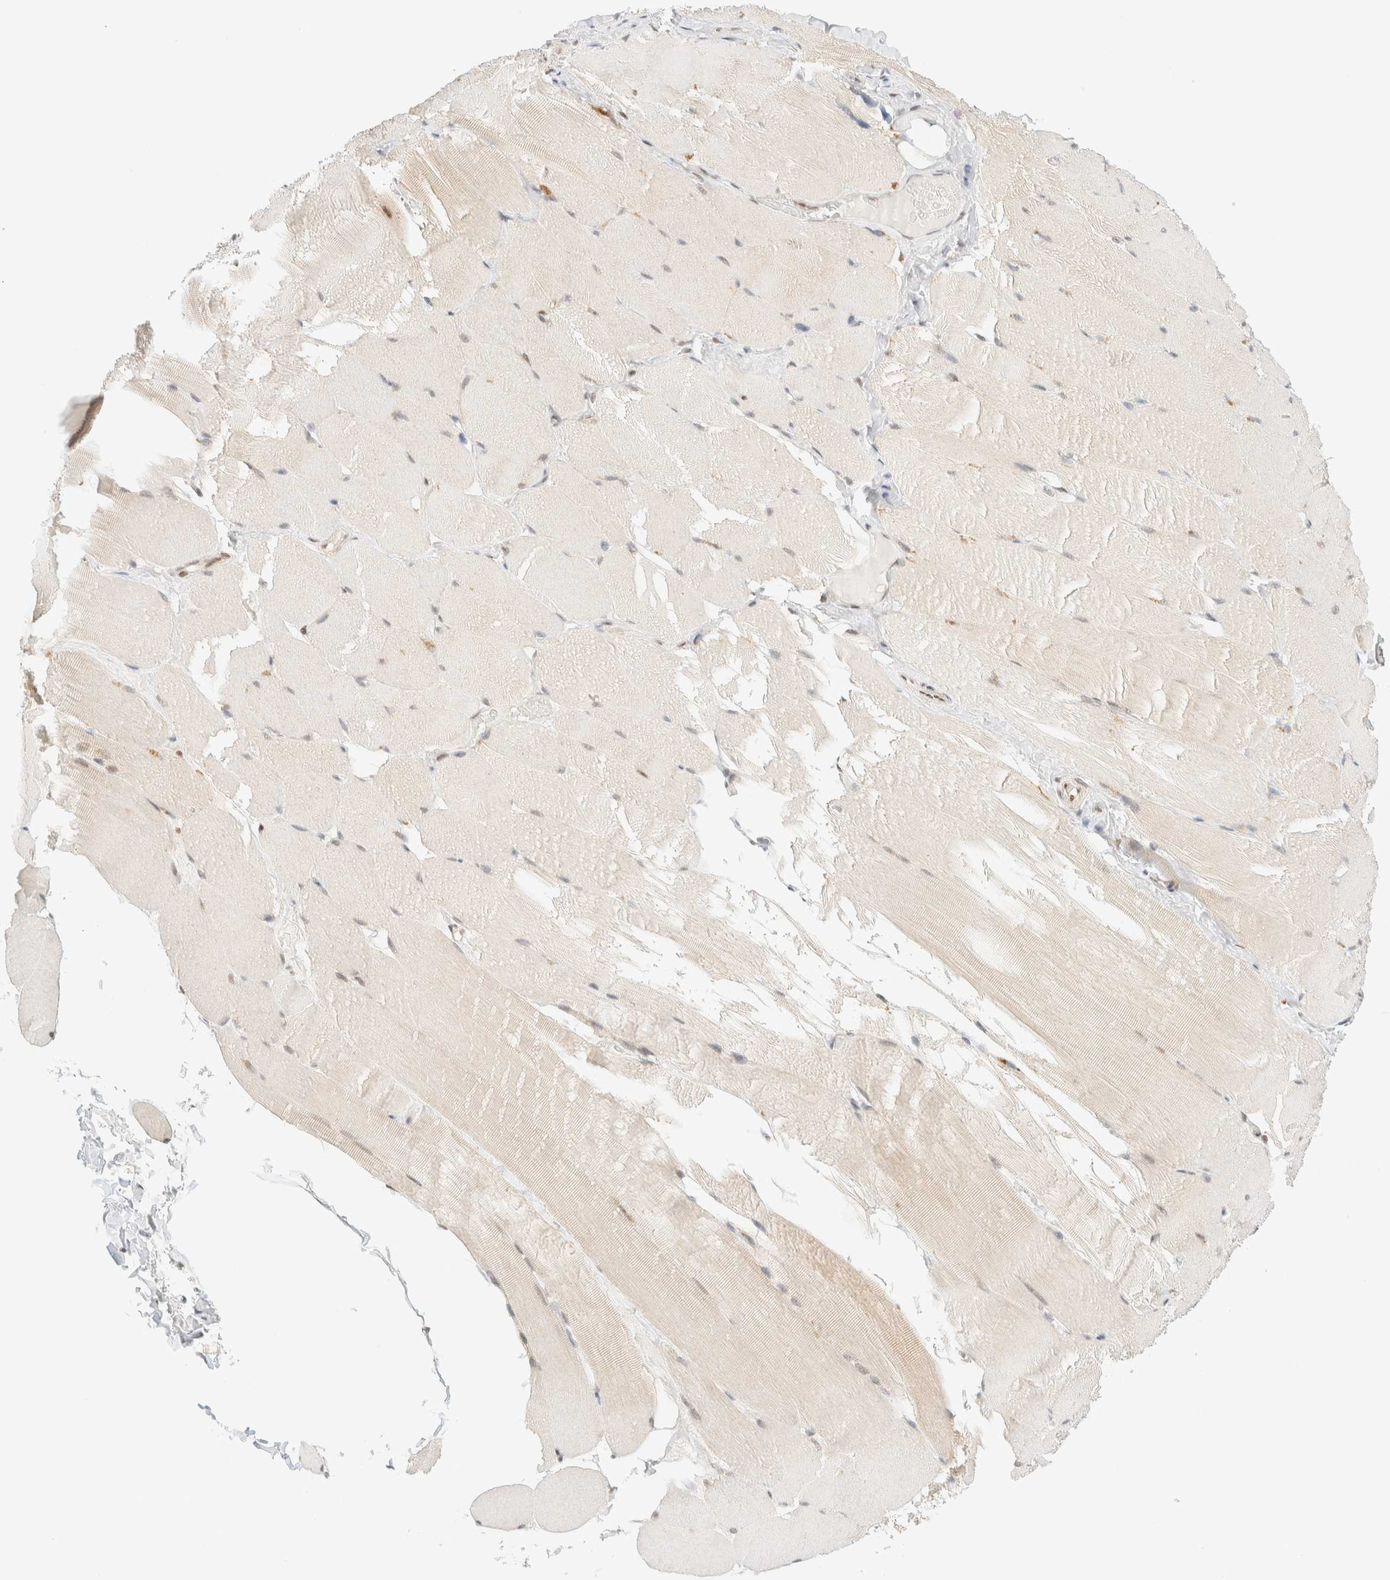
{"staining": {"intensity": "weak", "quantity": "<25%", "location": "nuclear"}, "tissue": "skeletal muscle", "cell_type": "Myocytes", "image_type": "normal", "snomed": [{"axis": "morphology", "description": "Normal tissue, NOS"}, {"axis": "topography", "description": "Skin"}, {"axis": "topography", "description": "Skeletal muscle"}], "caption": "IHC histopathology image of unremarkable skeletal muscle: human skeletal muscle stained with DAB (3,3'-diaminobenzidine) exhibits no significant protein positivity in myocytes.", "gene": "PYGO2", "patient": {"sex": "male", "age": 83}}